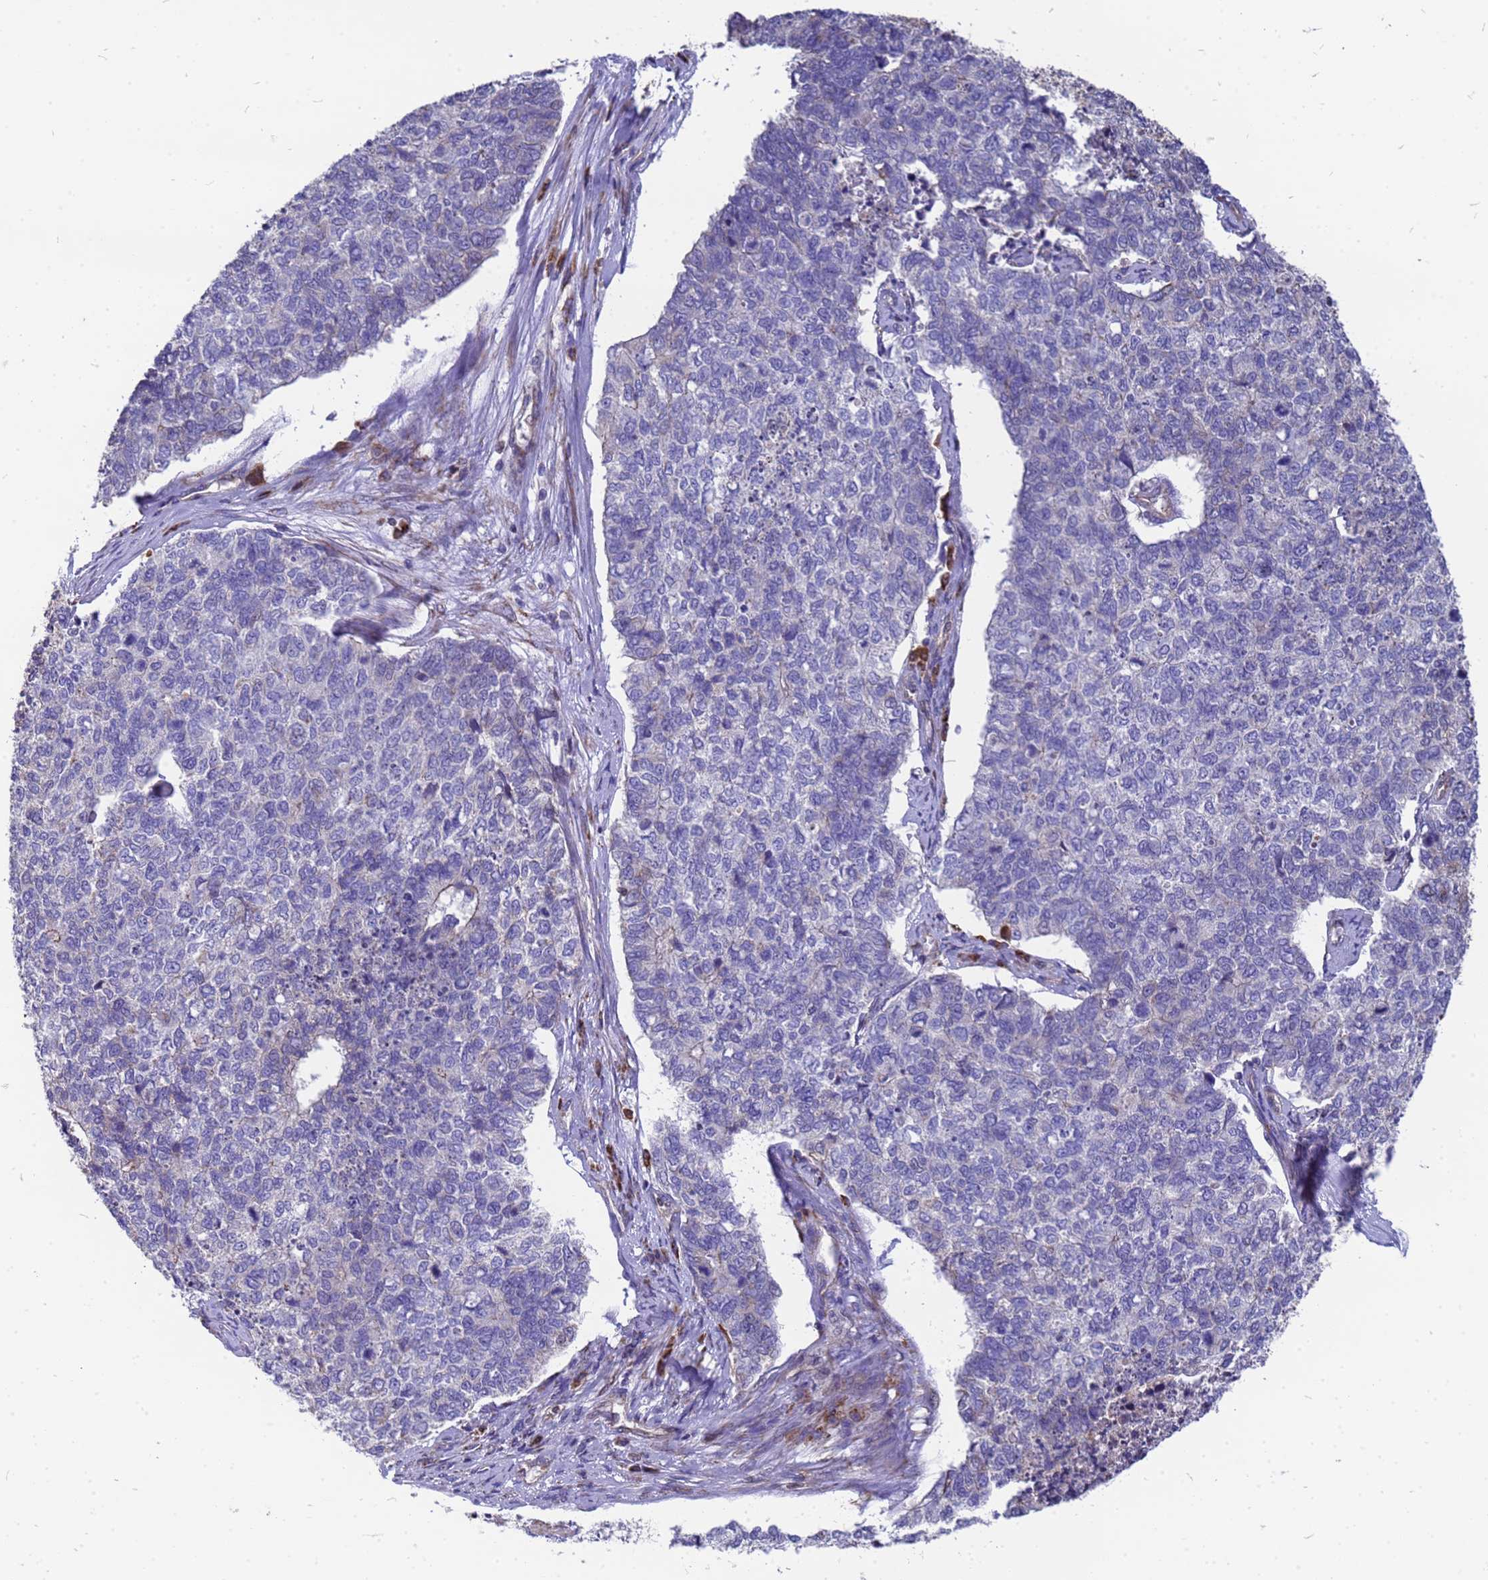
{"staining": {"intensity": "negative", "quantity": "none", "location": "none"}, "tissue": "cervical cancer", "cell_type": "Tumor cells", "image_type": "cancer", "snomed": [{"axis": "morphology", "description": "Squamous cell carcinoma, NOS"}, {"axis": "topography", "description": "Cervix"}], "caption": "Immunohistochemical staining of human cervical cancer reveals no significant staining in tumor cells.", "gene": "CMC4", "patient": {"sex": "female", "age": 63}}